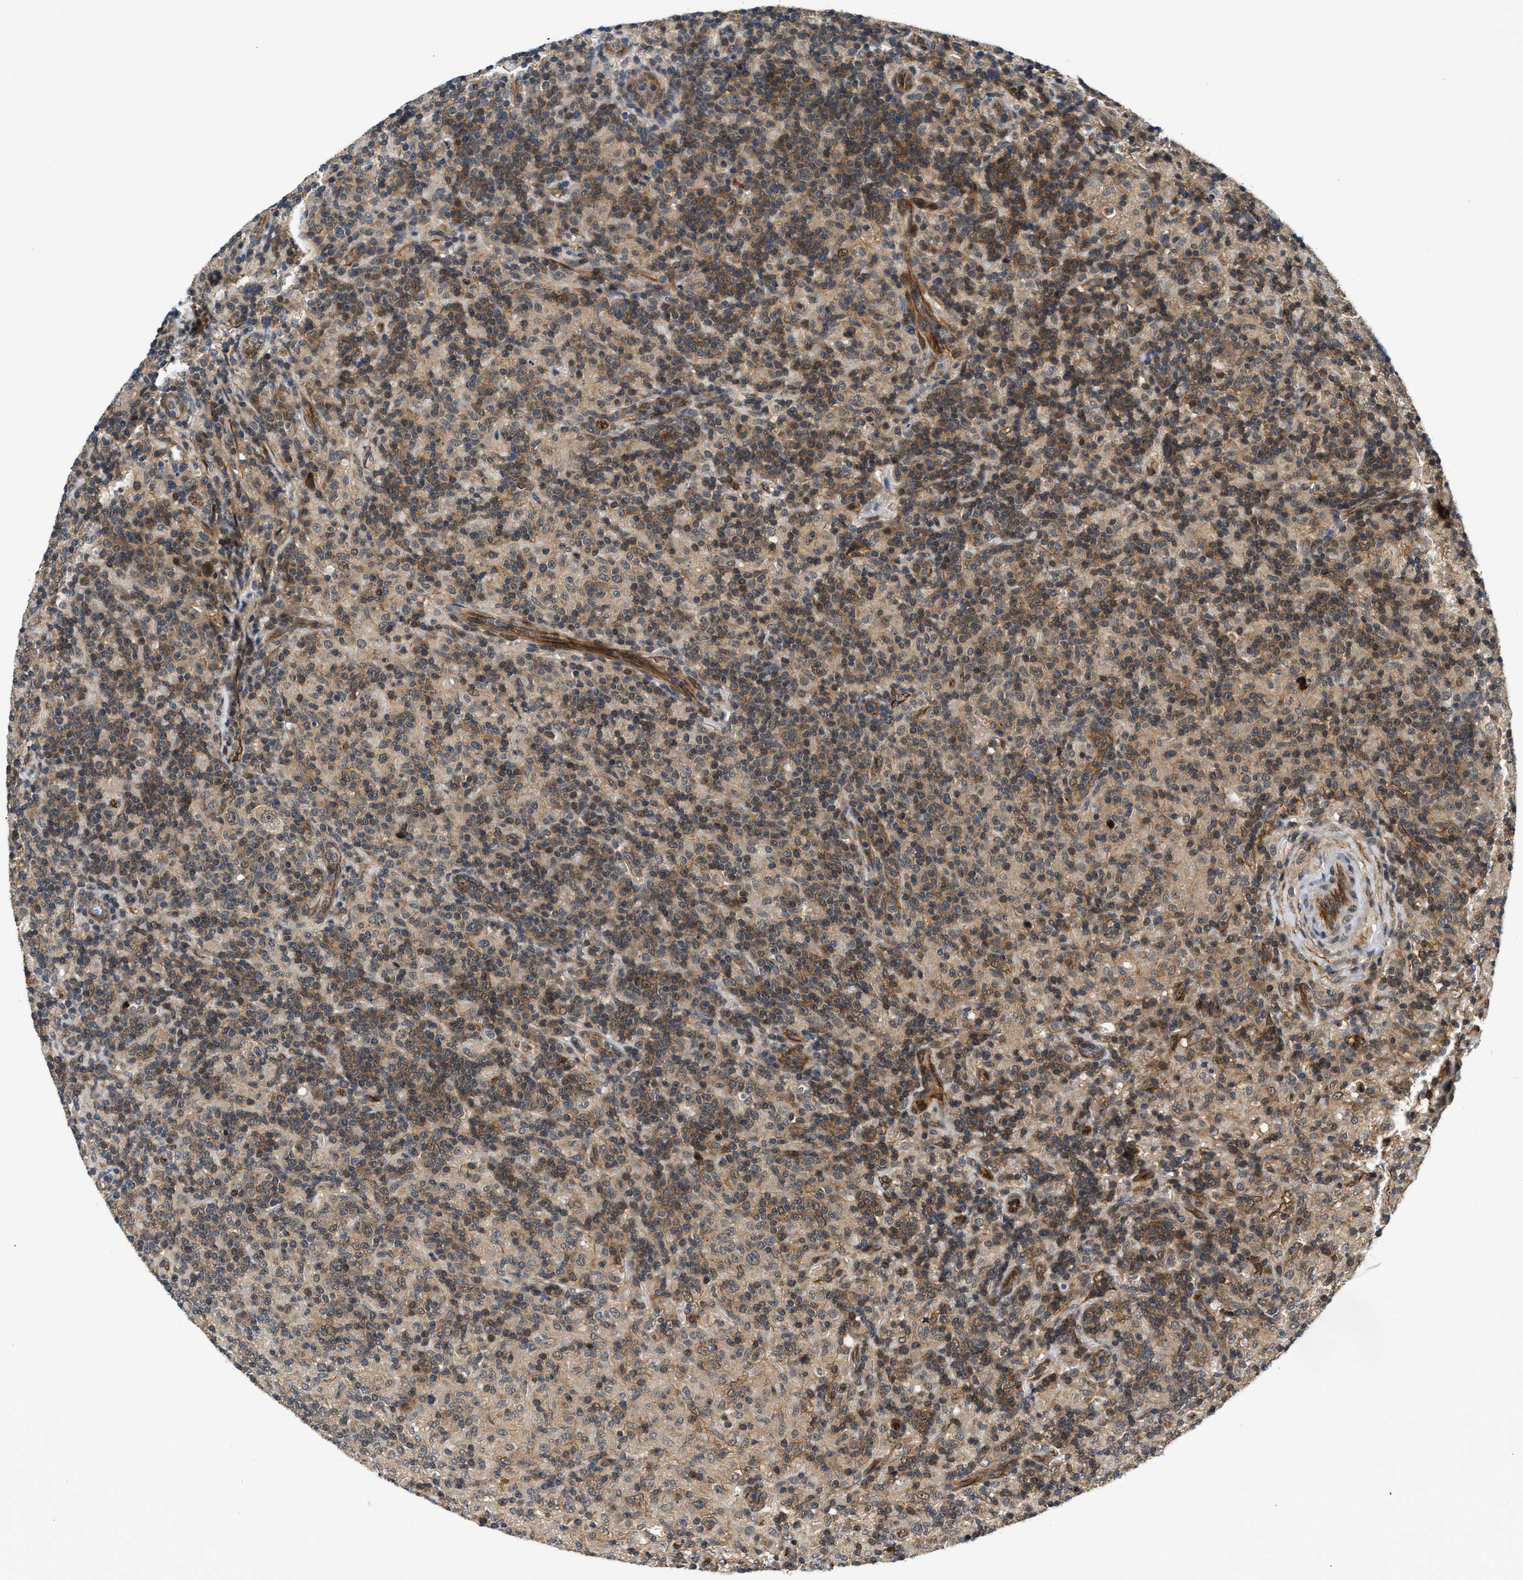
{"staining": {"intensity": "negative", "quantity": "none", "location": "none"}, "tissue": "lymphoma", "cell_type": "Tumor cells", "image_type": "cancer", "snomed": [{"axis": "morphology", "description": "Hodgkin's disease, NOS"}, {"axis": "topography", "description": "Lymph node"}], "caption": "Immunohistochemical staining of human Hodgkin's disease exhibits no significant staining in tumor cells. (Immunohistochemistry (ihc), brightfield microscopy, high magnification).", "gene": "COPS2", "patient": {"sex": "male", "age": 70}}